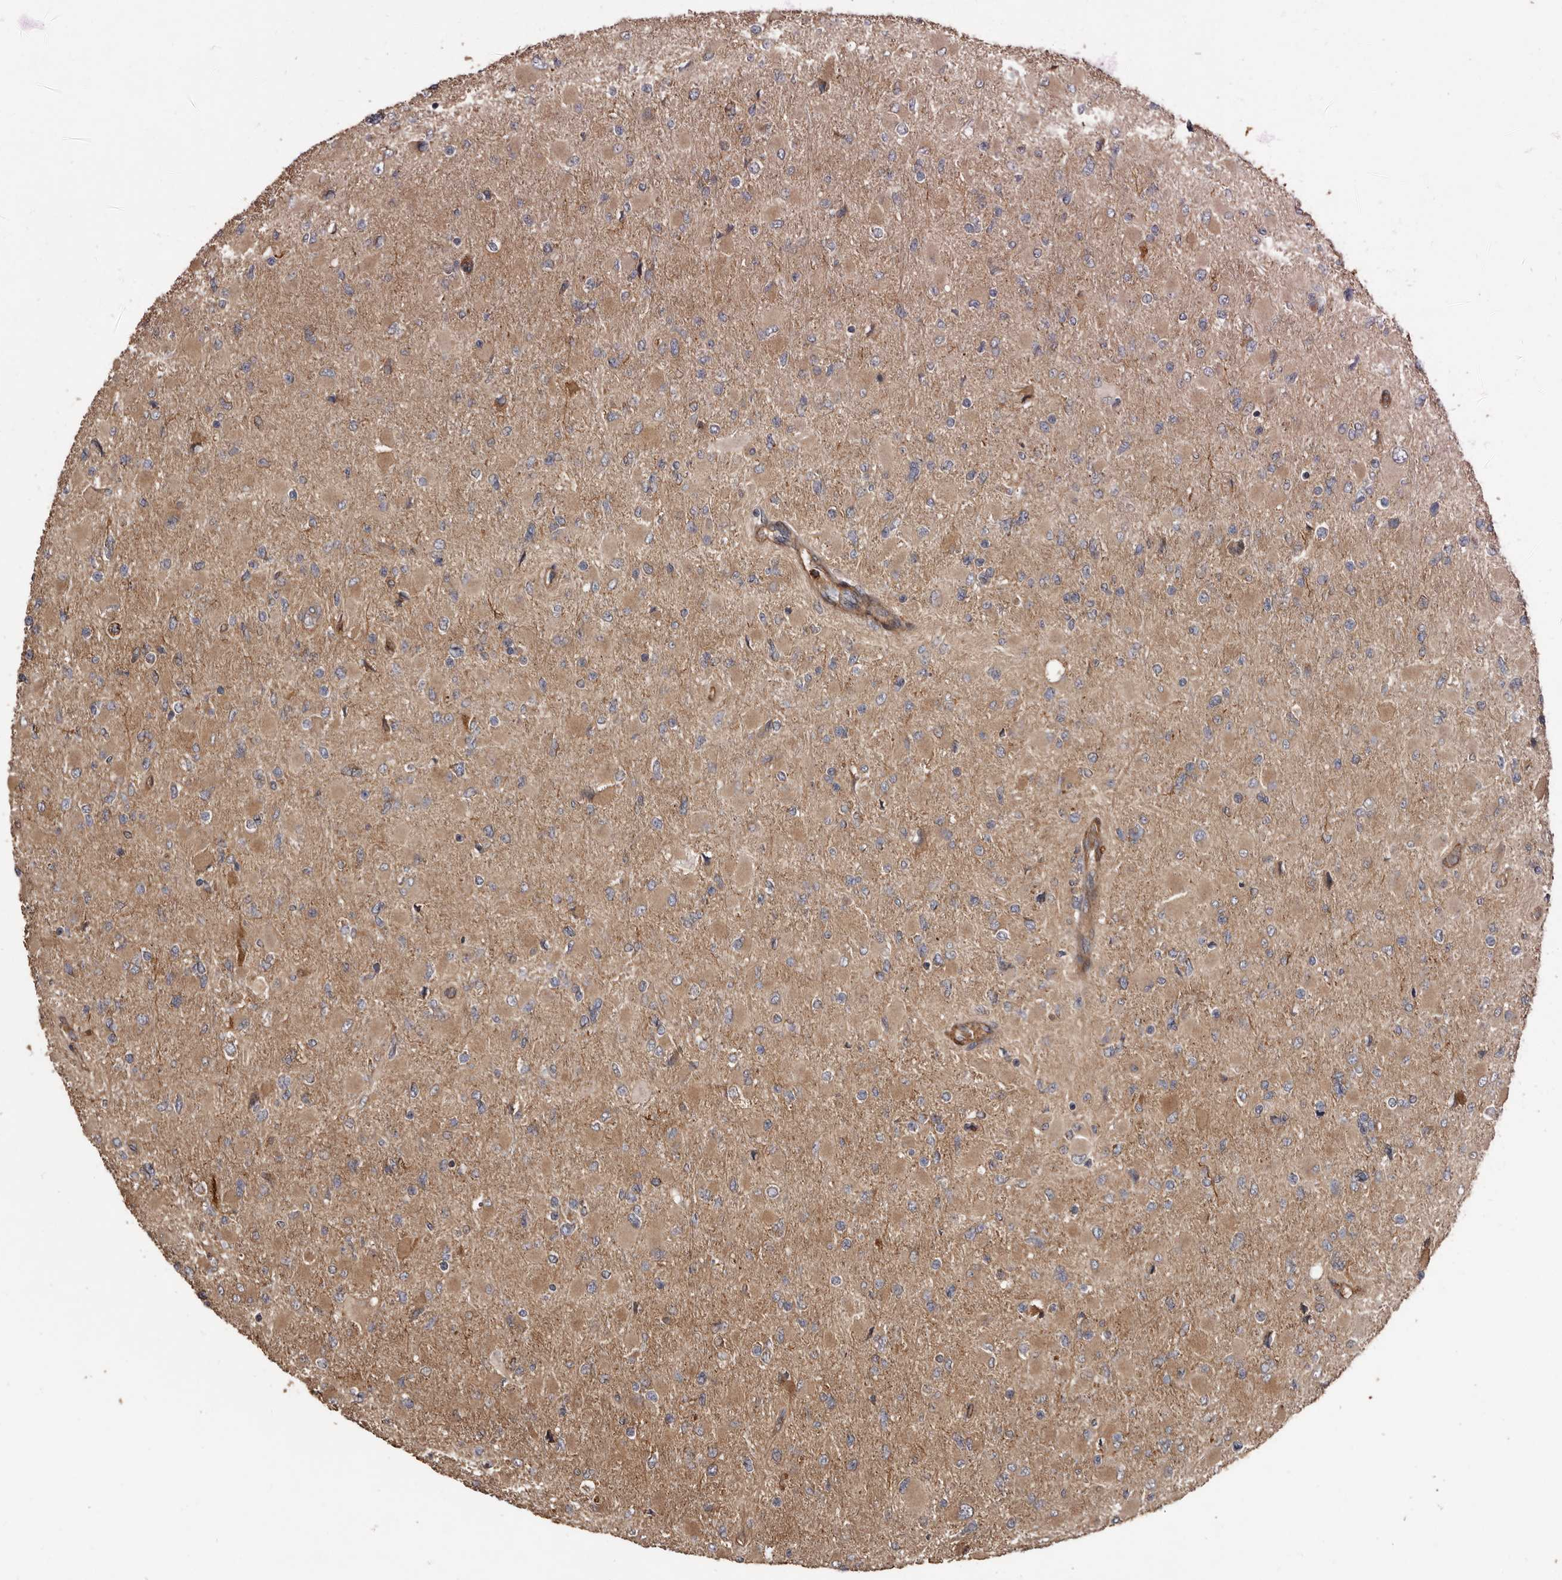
{"staining": {"intensity": "weak", "quantity": "<25%", "location": "cytoplasmic/membranous"}, "tissue": "glioma", "cell_type": "Tumor cells", "image_type": "cancer", "snomed": [{"axis": "morphology", "description": "Glioma, malignant, High grade"}, {"axis": "topography", "description": "Cerebral cortex"}], "caption": "Malignant high-grade glioma was stained to show a protein in brown. There is no significant staining in tumor cells.", "gene": "ARHGEF5", "patient": {"sex": "female", "age": 36}}